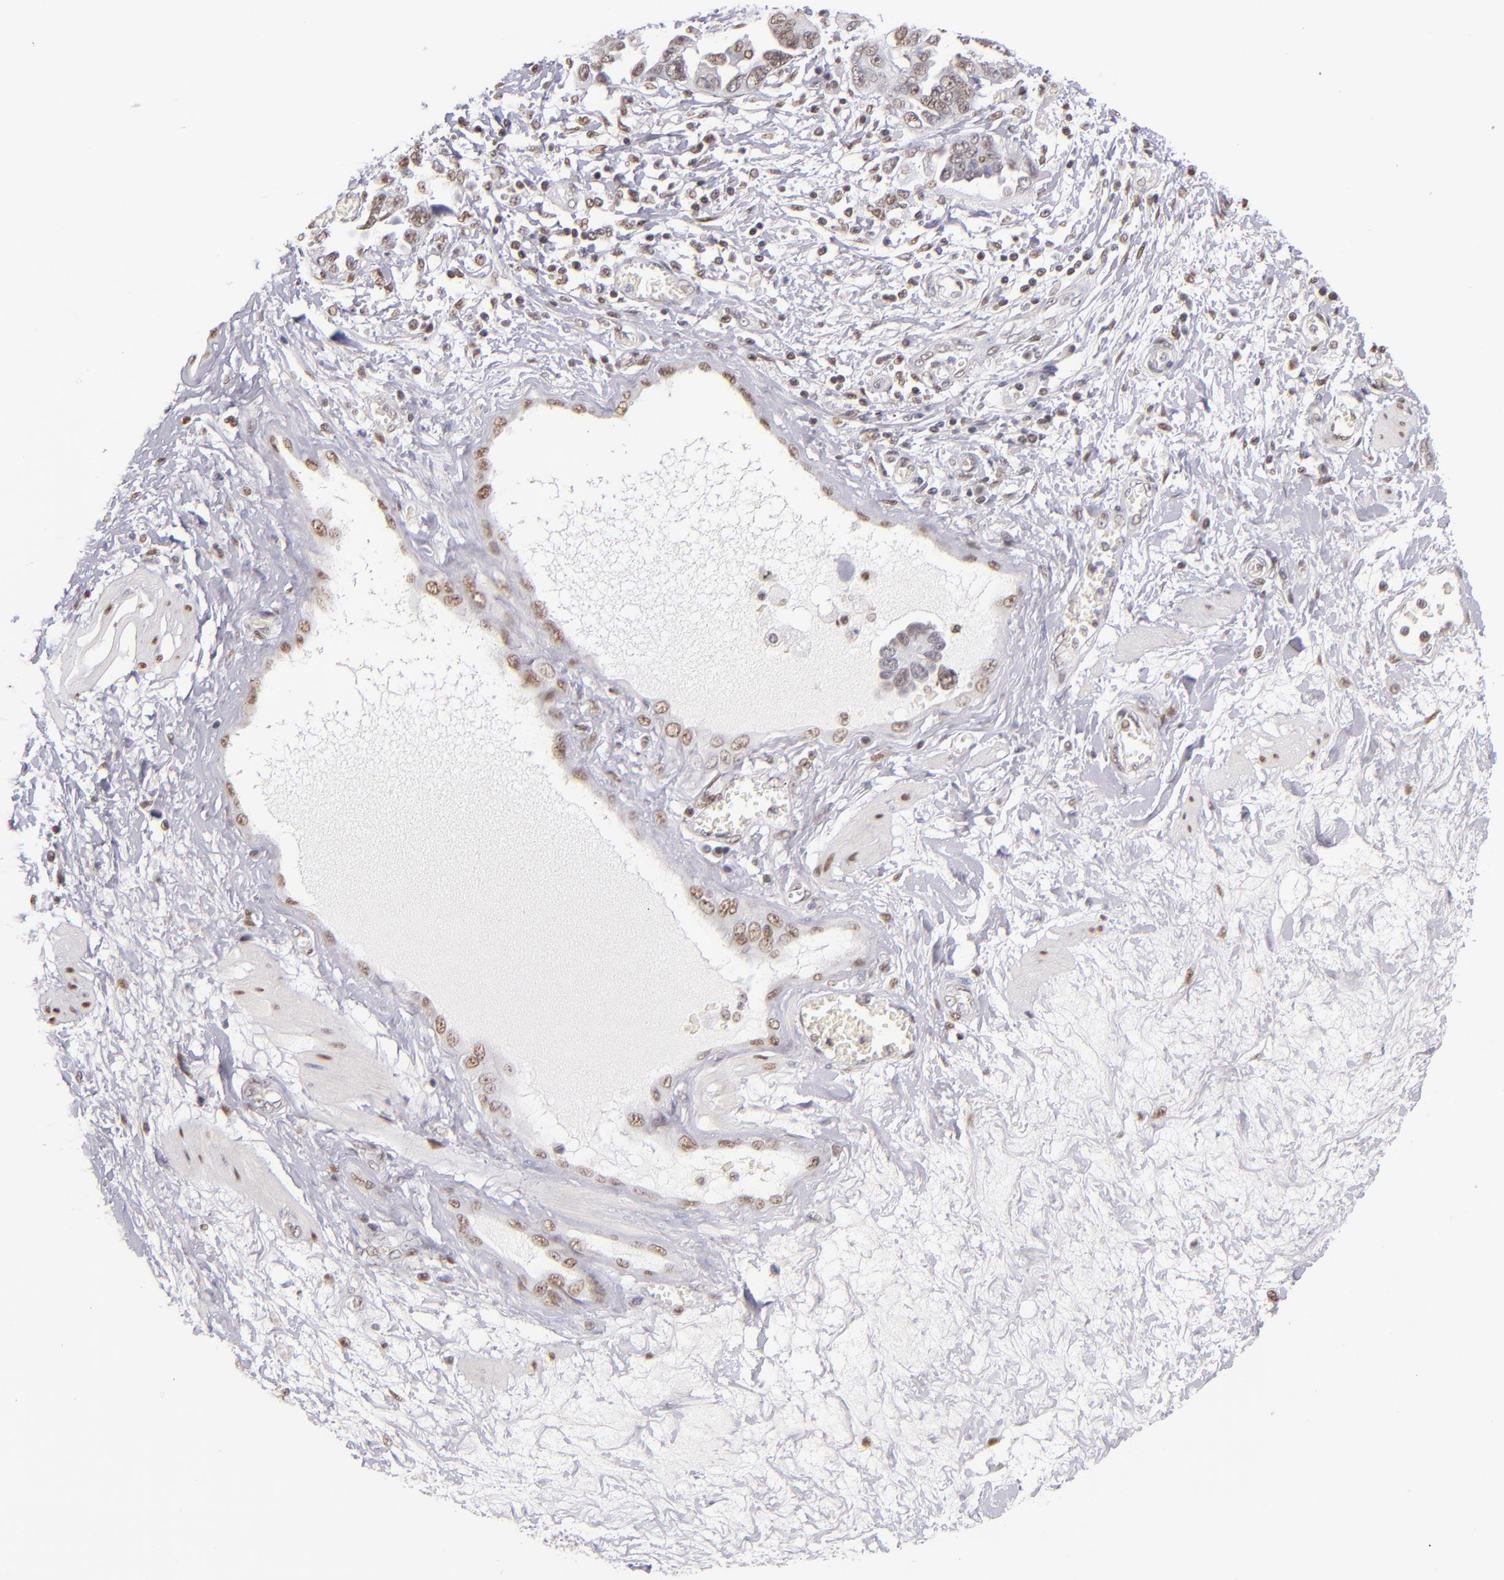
{"staining": {"intensity": "weak", "quantity": ">75%", "location": "nuclear"}, "tissue": "ovarian cancer", "cell_type": "Tumor cells", "image_type": "cancer", "snomed": [{"axis": "morphology", "description": "Cystadenocarcinoma, serous, NOS"}, {"axis": "topography", "description": "Ovary"}], "caption": "A high-resolution photomicrograph shows IHC staining of serous cystadenocarcinoma (ovarian), which displays weak nuclear staining in about >75% of tumor cells.", "gene": "NCOR2", "patient": {"sex": "female", "age": 63}}